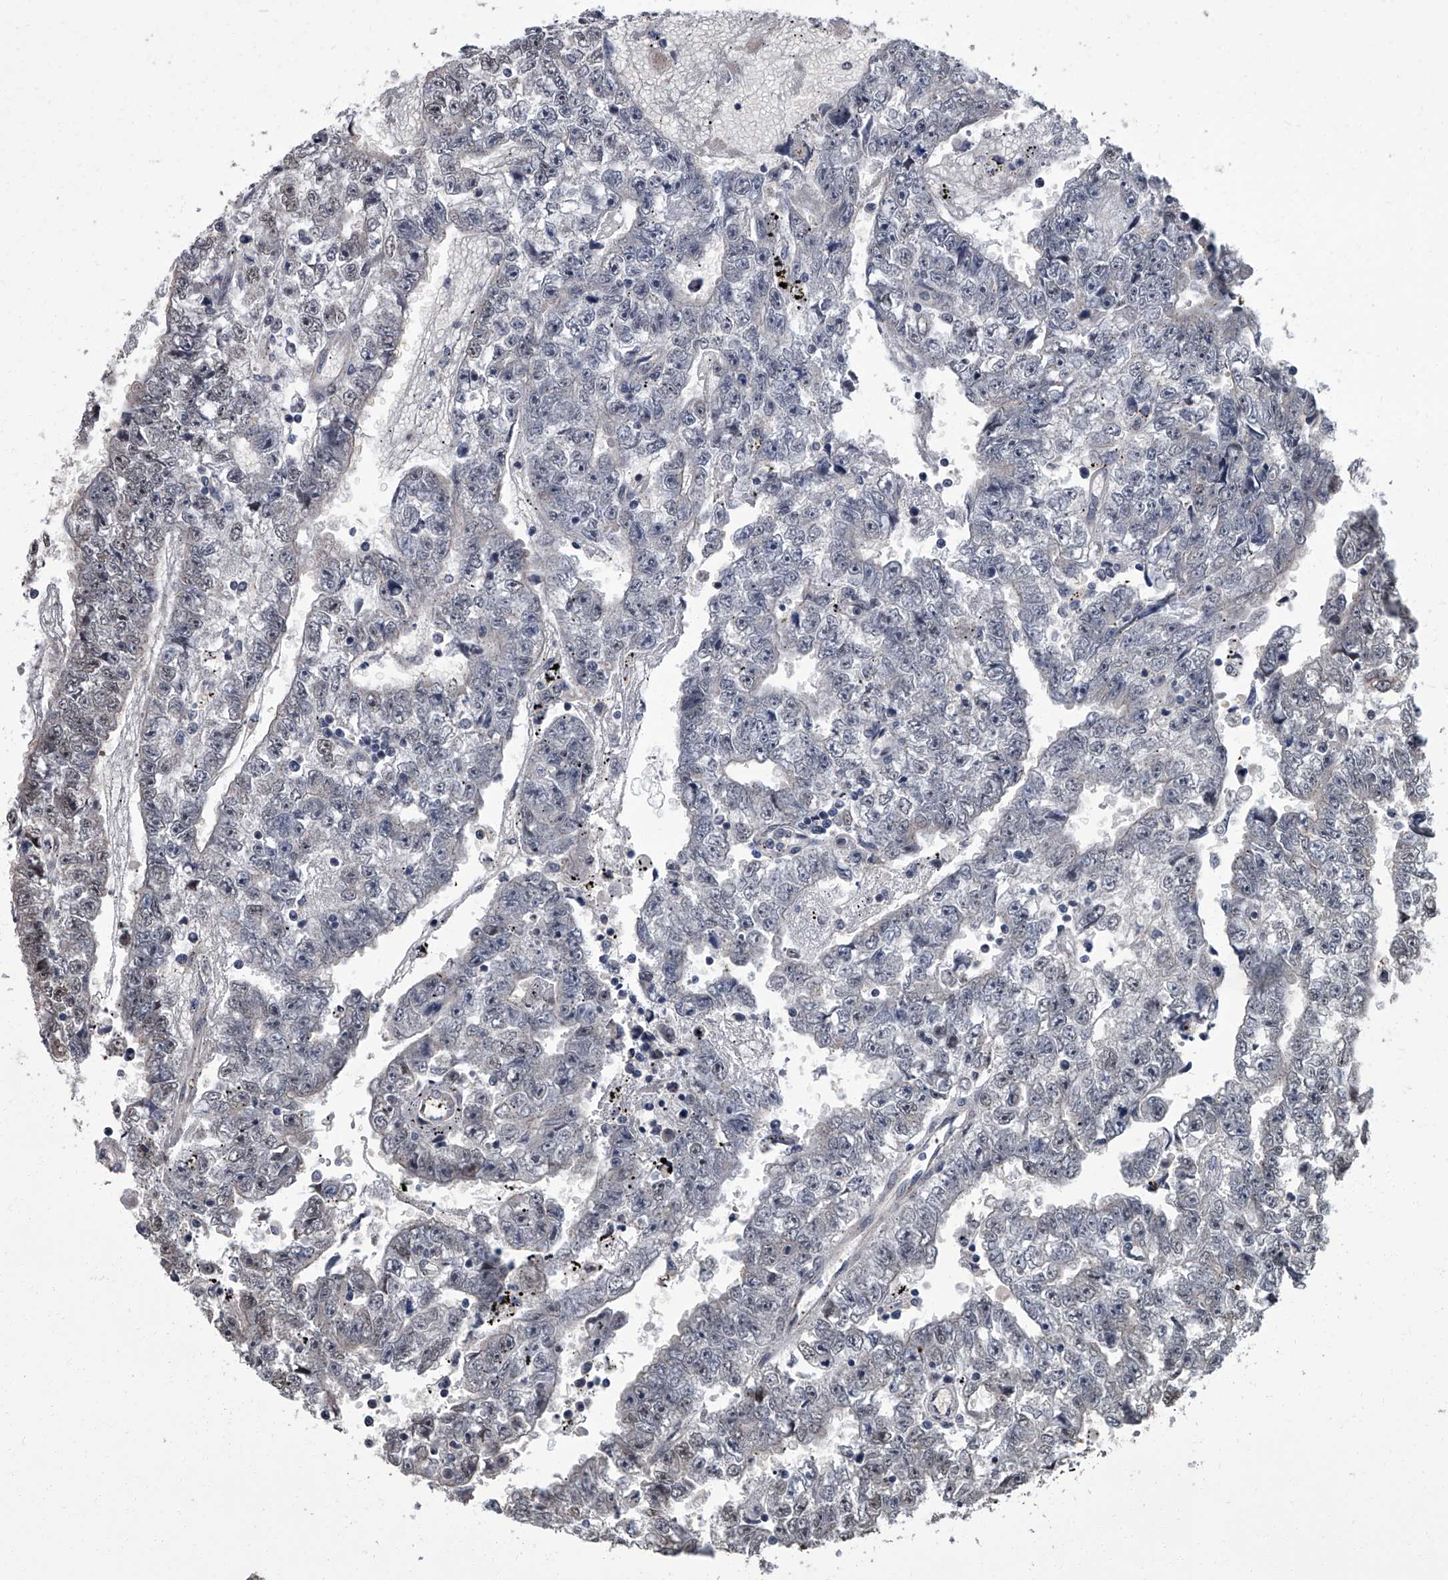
{"staining": {"intensity": "negative", "quantity": "none", "location": "none"}, "tissue": "testis cancer", "cell_type": "Tumor cells", "image_type": "cancer", "snomed": [{"axis": "morphology", "description": "Carcinoma, Embryonal, NOS"}, {"axis": "topography", "description": "Testis"}], "caption": "IHC histopathology image of human testis cancer stained for a protein (brown), which exhibits no positivity in tumor cells. (DAB immunohistochemistry (IHC) with hematoxylin counter stain).", "gene": "ZNF274", "patient": {"sex": "male", "age": 25}}